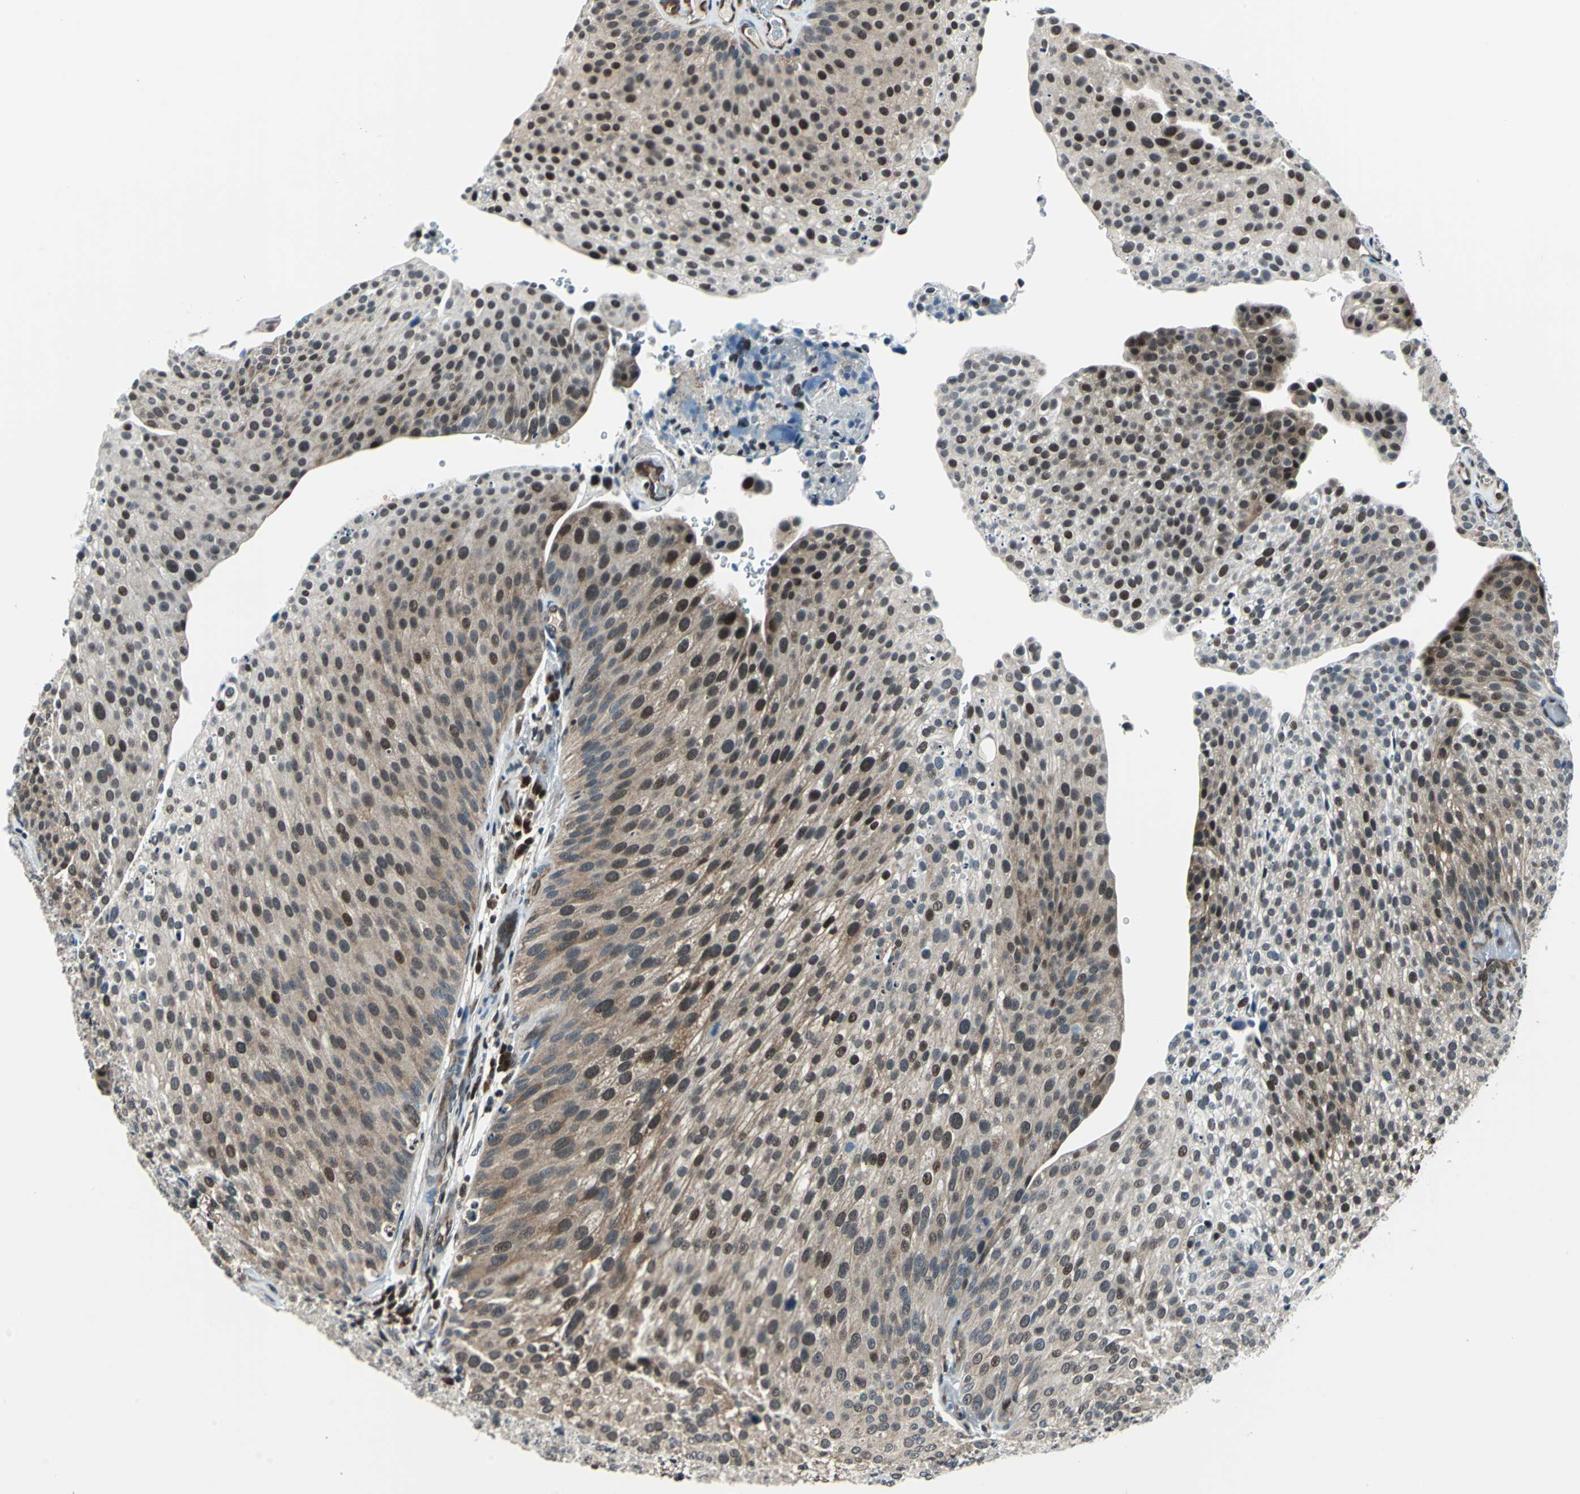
{"staining": {"intensity": "moderate", "quantity": "25%-75%", "location": "cytoplasmic/membranous,nuclear"}, "tissue": "urothelial cancer", "cell_type": "Tumor cells", "image_type": "cancer", "snomed": [{"axis": "morphology", "description": "Urothelial carcinoma, Low grade"}, {"axis": "topography", "description": "Smooth muscle"}, {"axis": "topography", "description": "Urinary bladder"}], "caption": "Immunohistochemical staining of human urothelial cancer displays medium levels of moderate cytoplasmic/membranous and nuclear protein expression in about 25%-75% of tumor cells. (Brightfield microscopy of DAB IHC at high magnification).", "gene": "POLR3K", "patient": {"sex": "male", "age": 60}}